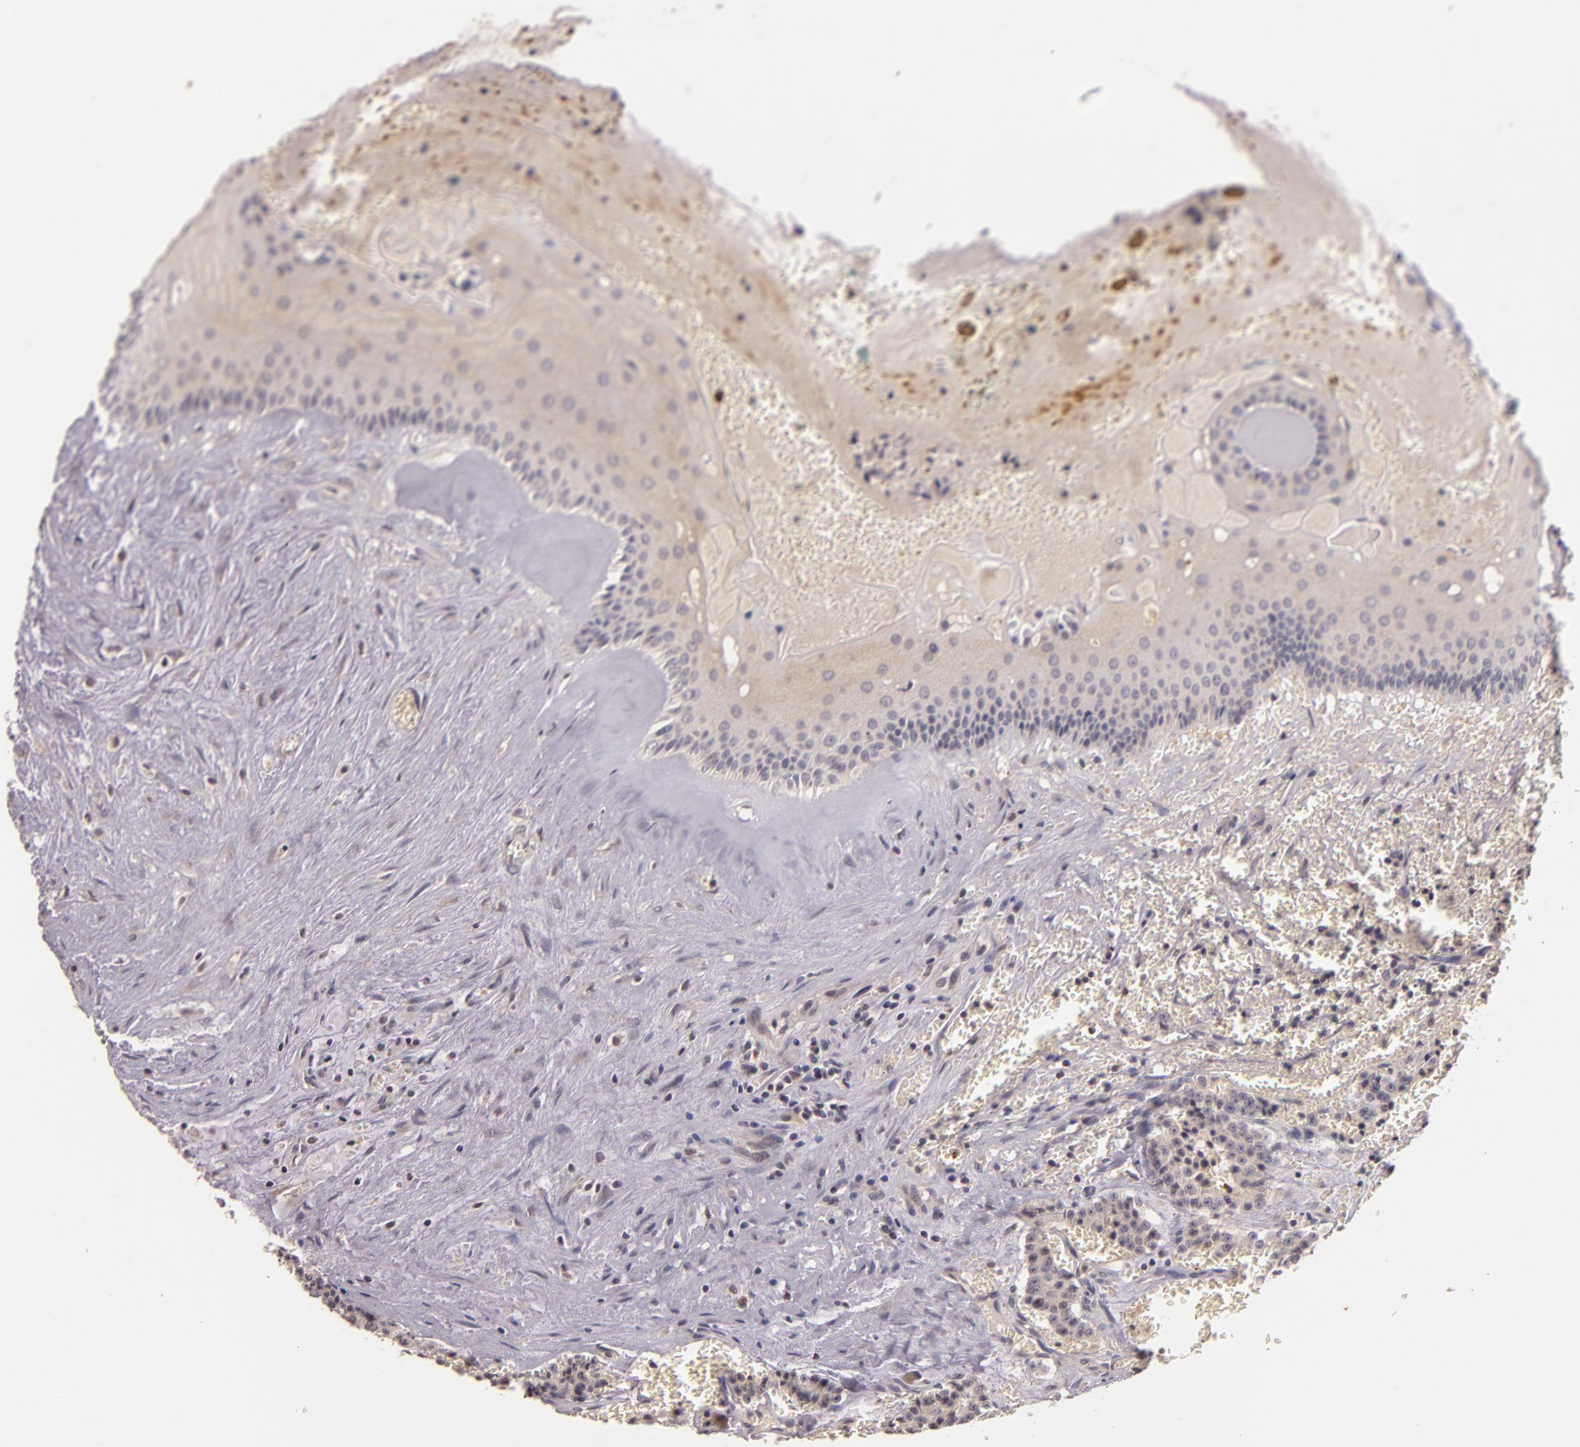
{"staining": {"intensity": "negative", "quantity": "none", "location": "none"}, "tissue": "carcinoid", "cell_type": "Tumor cells", "image_type": "cancer", "snomed": [{"axis": "morphology", "description": "Carcinoid, malignant, NOS"}, {"axis": "topography", "description": "Bronchus"}], "caption": "IHC micrograph of carcinoid stained for a protein (brown), which exhibits no staining in tumor cells.", "gene": "TFF1", "patient": {"sex": "male", "age": 55}}